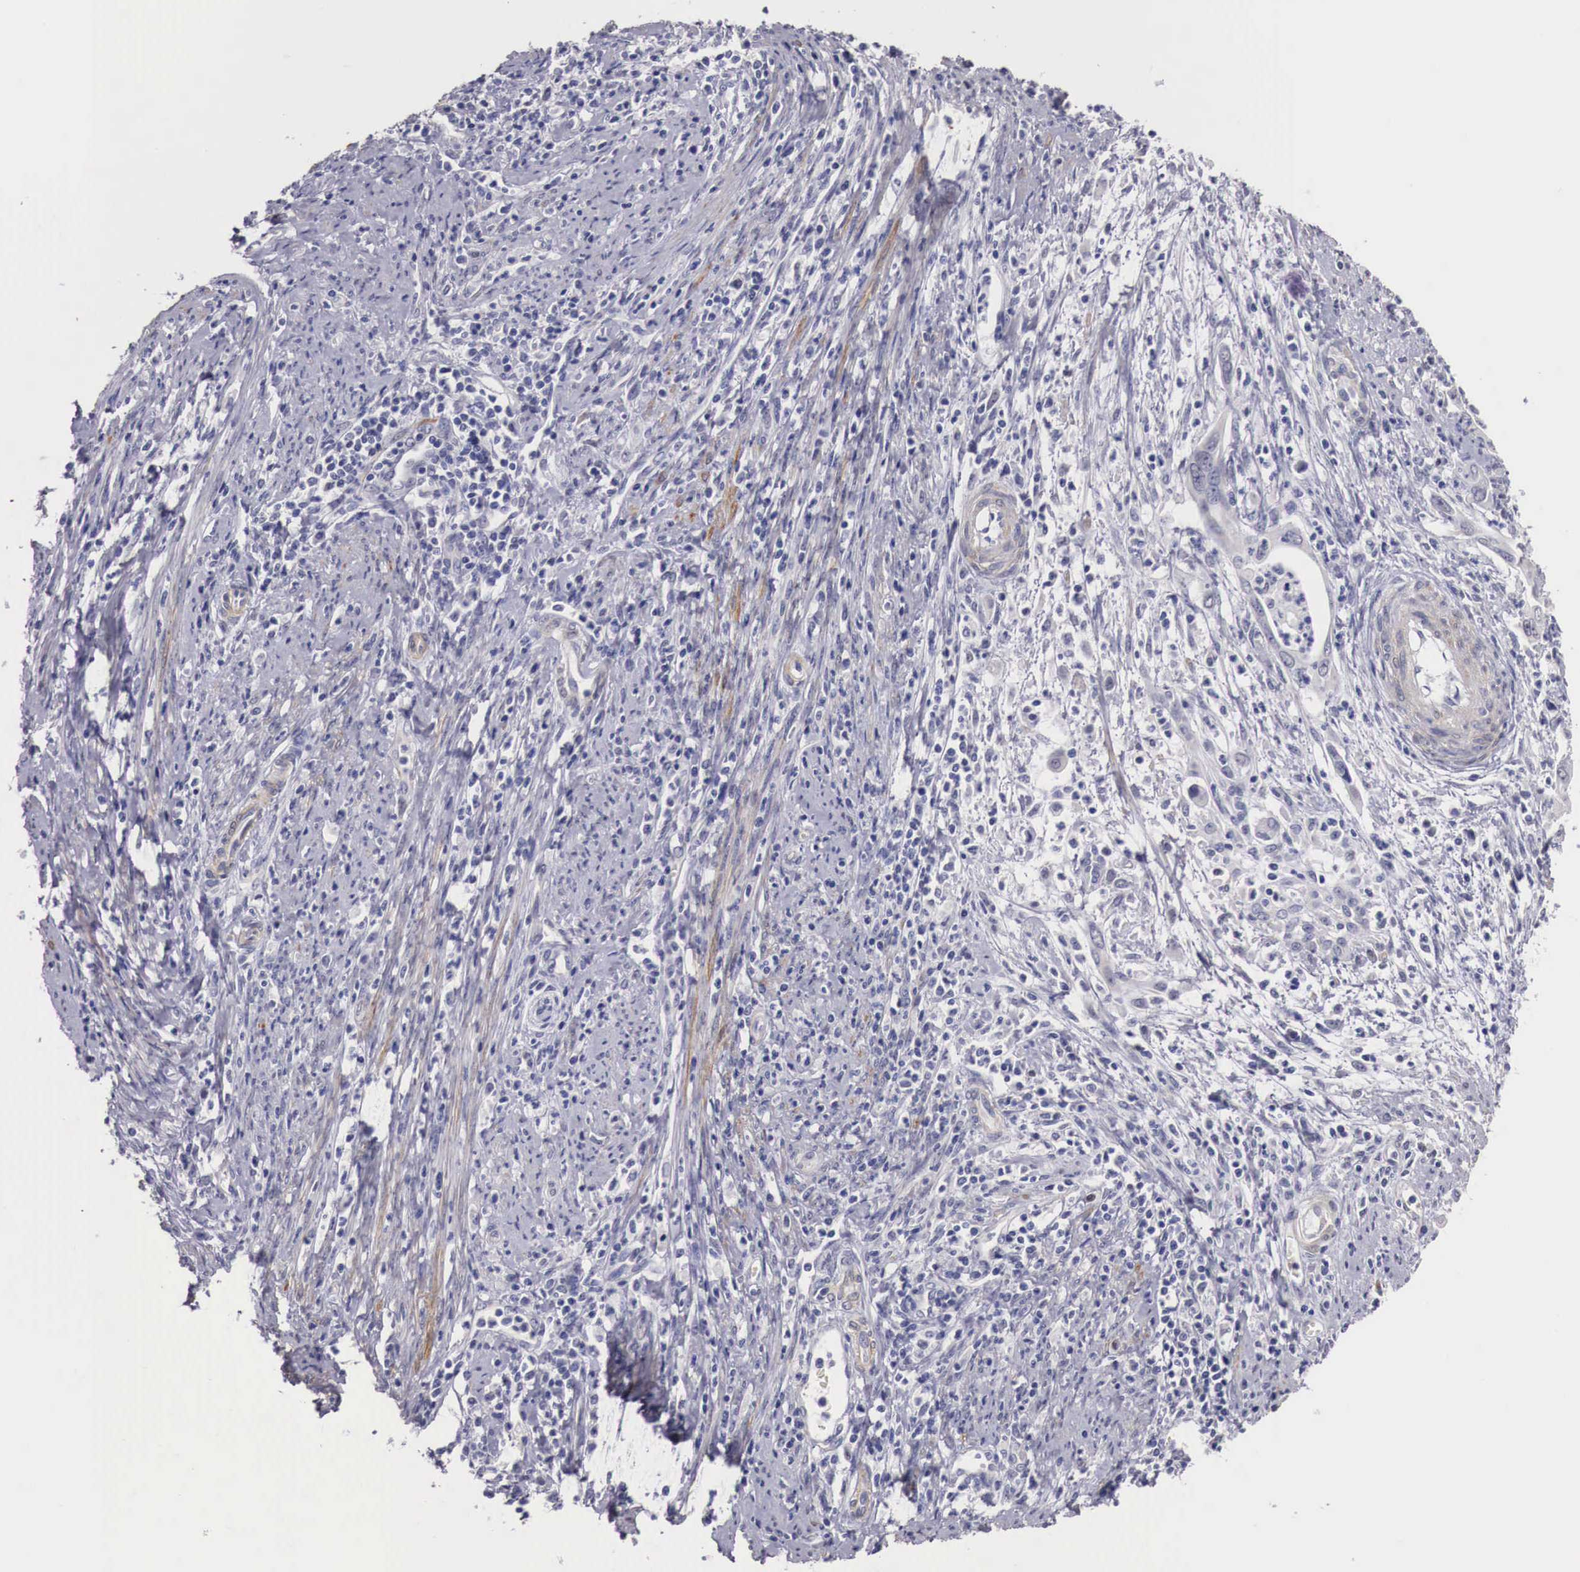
{"staining": {"intensity": "negative", "quantity": "none", "location": "none"}, "tissue": "cervical cancer", "cell_type": "Tumor cells", "image_type": "cancer", "snomed": [{"axis": "morphology", "description": "Normal tissue, NOS"}, {"axis": "morphology", "description": "Adenocarcinoma, NOS"}, {"axis": "topography", "description": "Cervix"}], "caption": "The histopathology image displays no staining of tumor cells in cervical adenocarcinoma.", "gene": "ENOX2", "patient": {"sex": "female", "age": 34}}